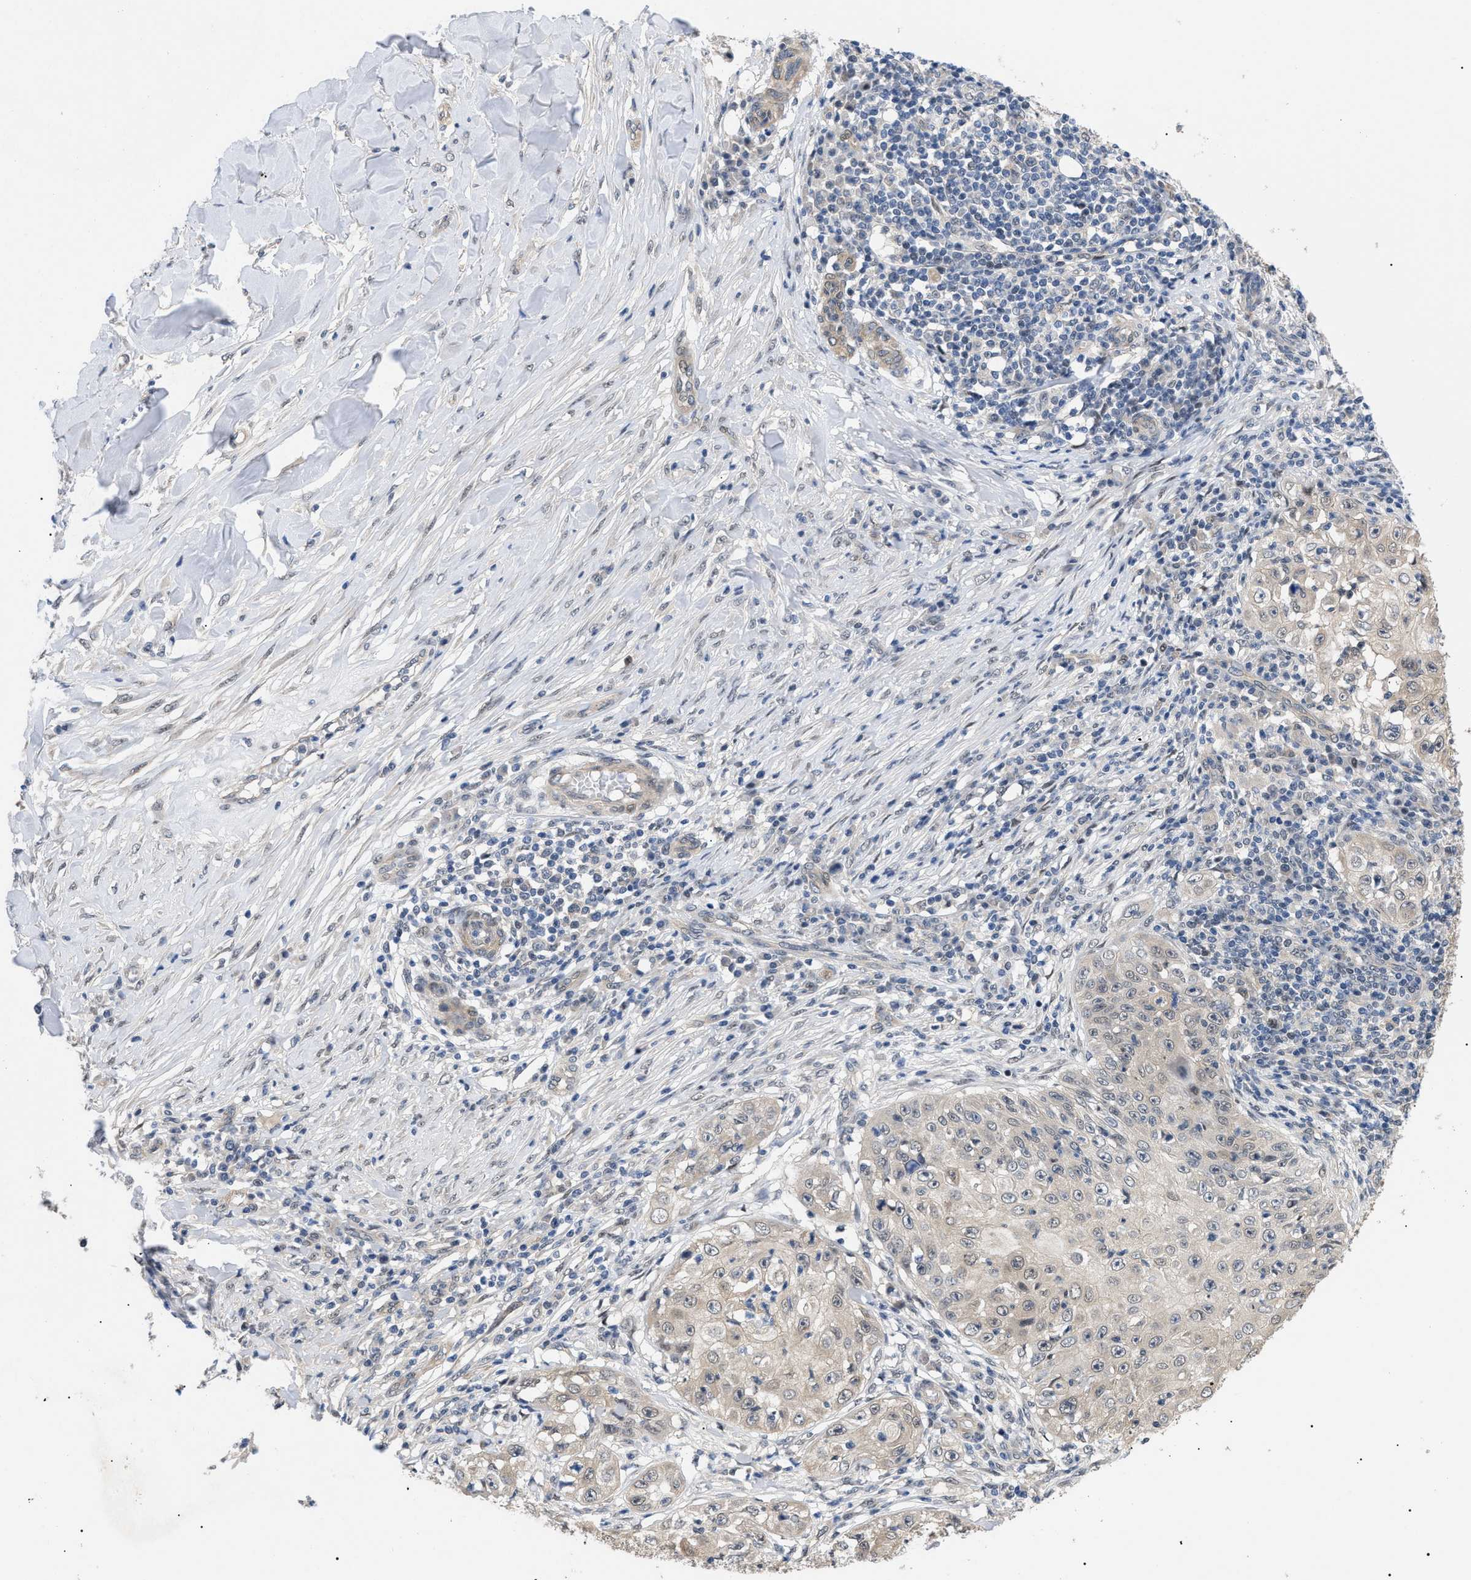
{"staining": {"intensity": "weak", "quantity": ">75%", "location": "cytoplasmic/membranous,nuclear"}, "tissue": "skin cancer", "cell_type": "Tumor cells", "image_type": "cancer", "snomed": [{"axis": "morphology", "description": "Squamous cell carcinoma, NOS"}, {"axis": "topography", "description": "Skin"}], "caption": "Tumor cells demonstrate low levels of weak cytoplasmic/membranous and nuclear expression in about >75% of cells in human skin squamous cell carcinoma. The staining was performed using DAB to visualize the protein expression in brown, while the nuclei were stained in blue with hematoxylin (Magnification: 20x).", "gene": "GARRE1", "patient": {"sex": "male", "age": 86}}